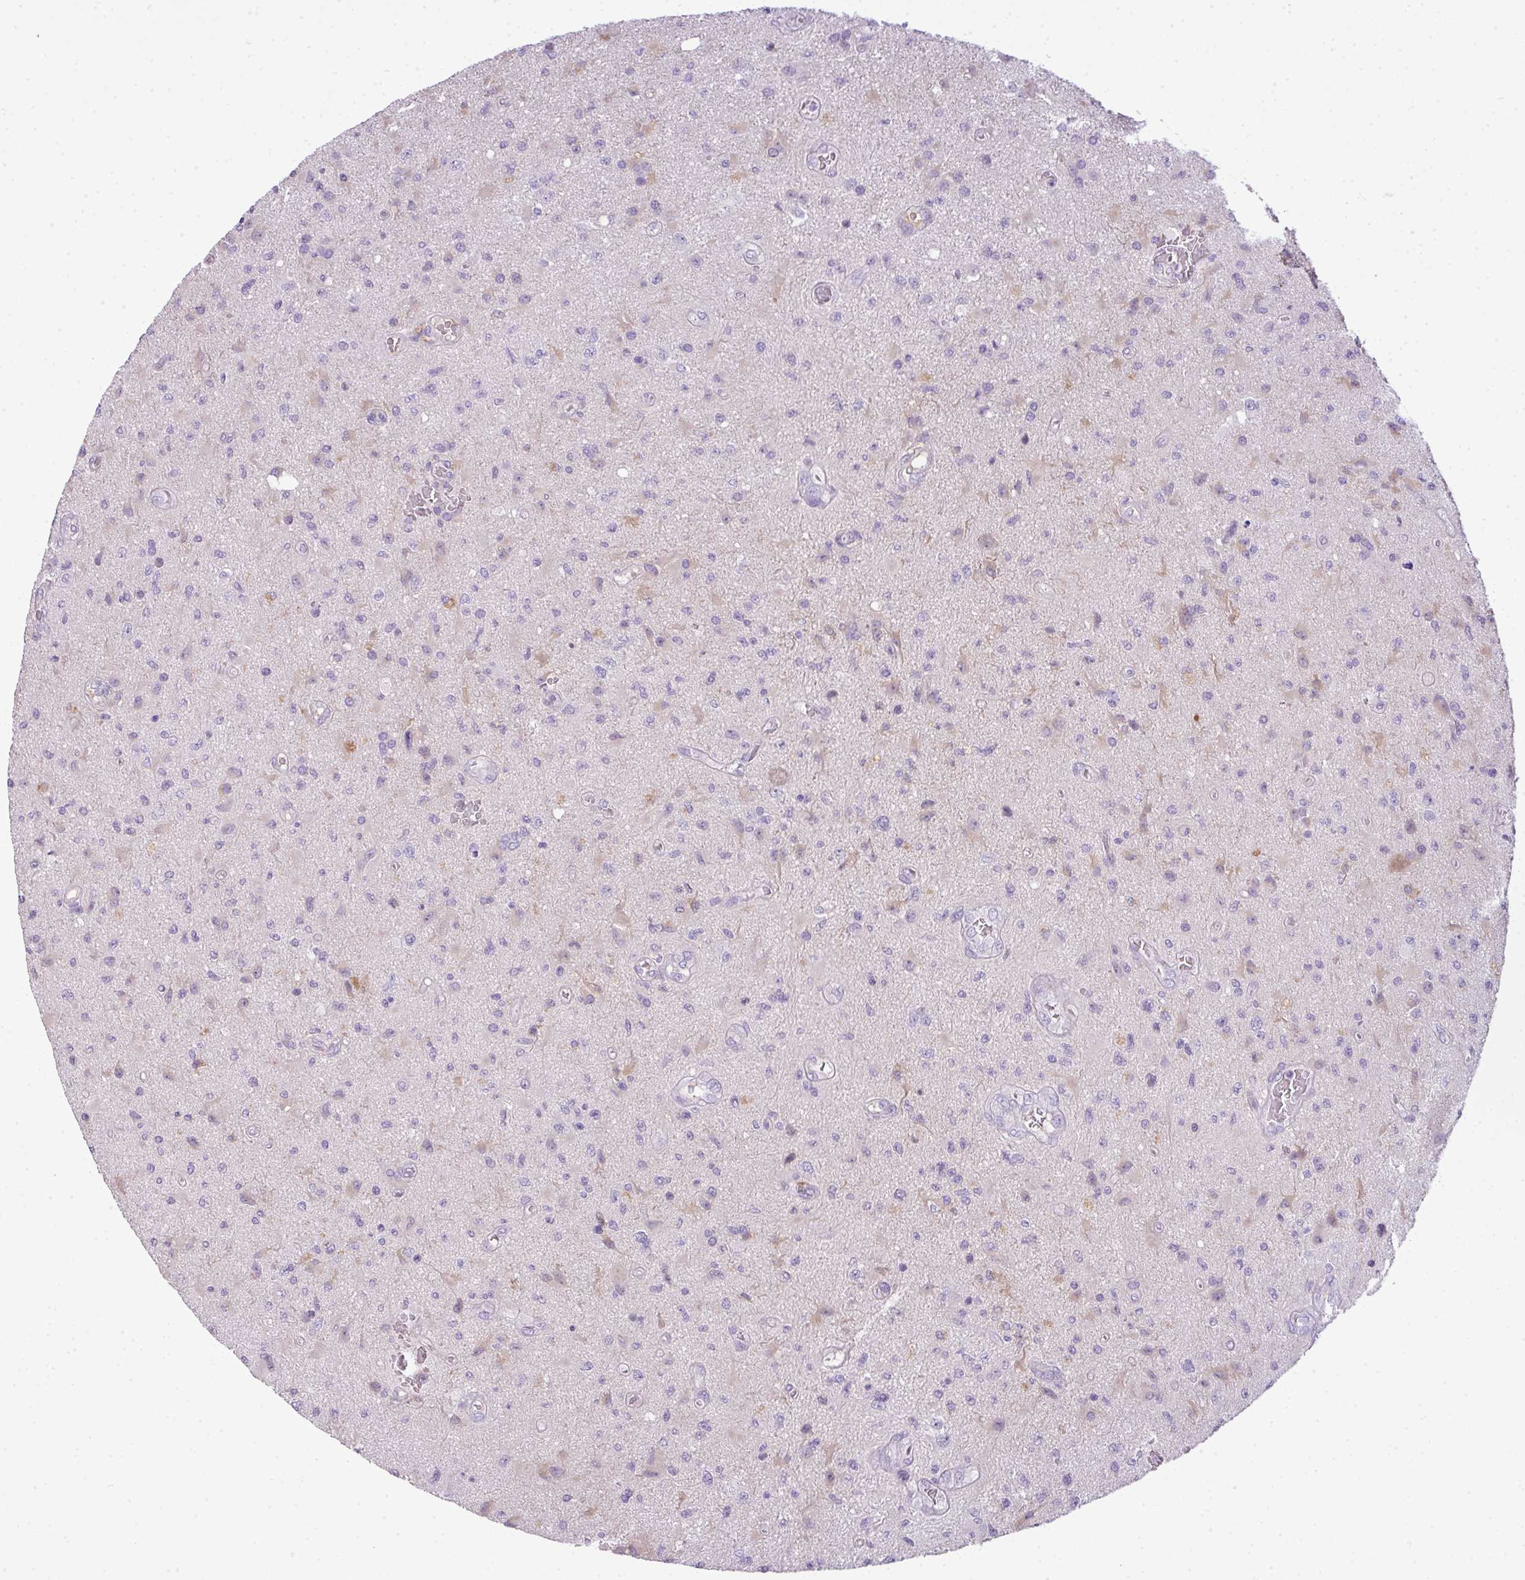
{"staining": {"intensity": "weak", "quantity": "<25%", "location": "cytoplasmic/membranous"}, "tissue": "glioma", "cell_type": "Tumor cells", "image_type": "cancer", "snomed": [{"axis": "morphology", "description": "Glioma, malignant, High grade"}, {"axis": "topography", "description": "Brain"}], "caption": "There is no significant positivity in tumor cells of glioma.", "gene": "C4B", "patient": {"sex": "male", "age": 67}}